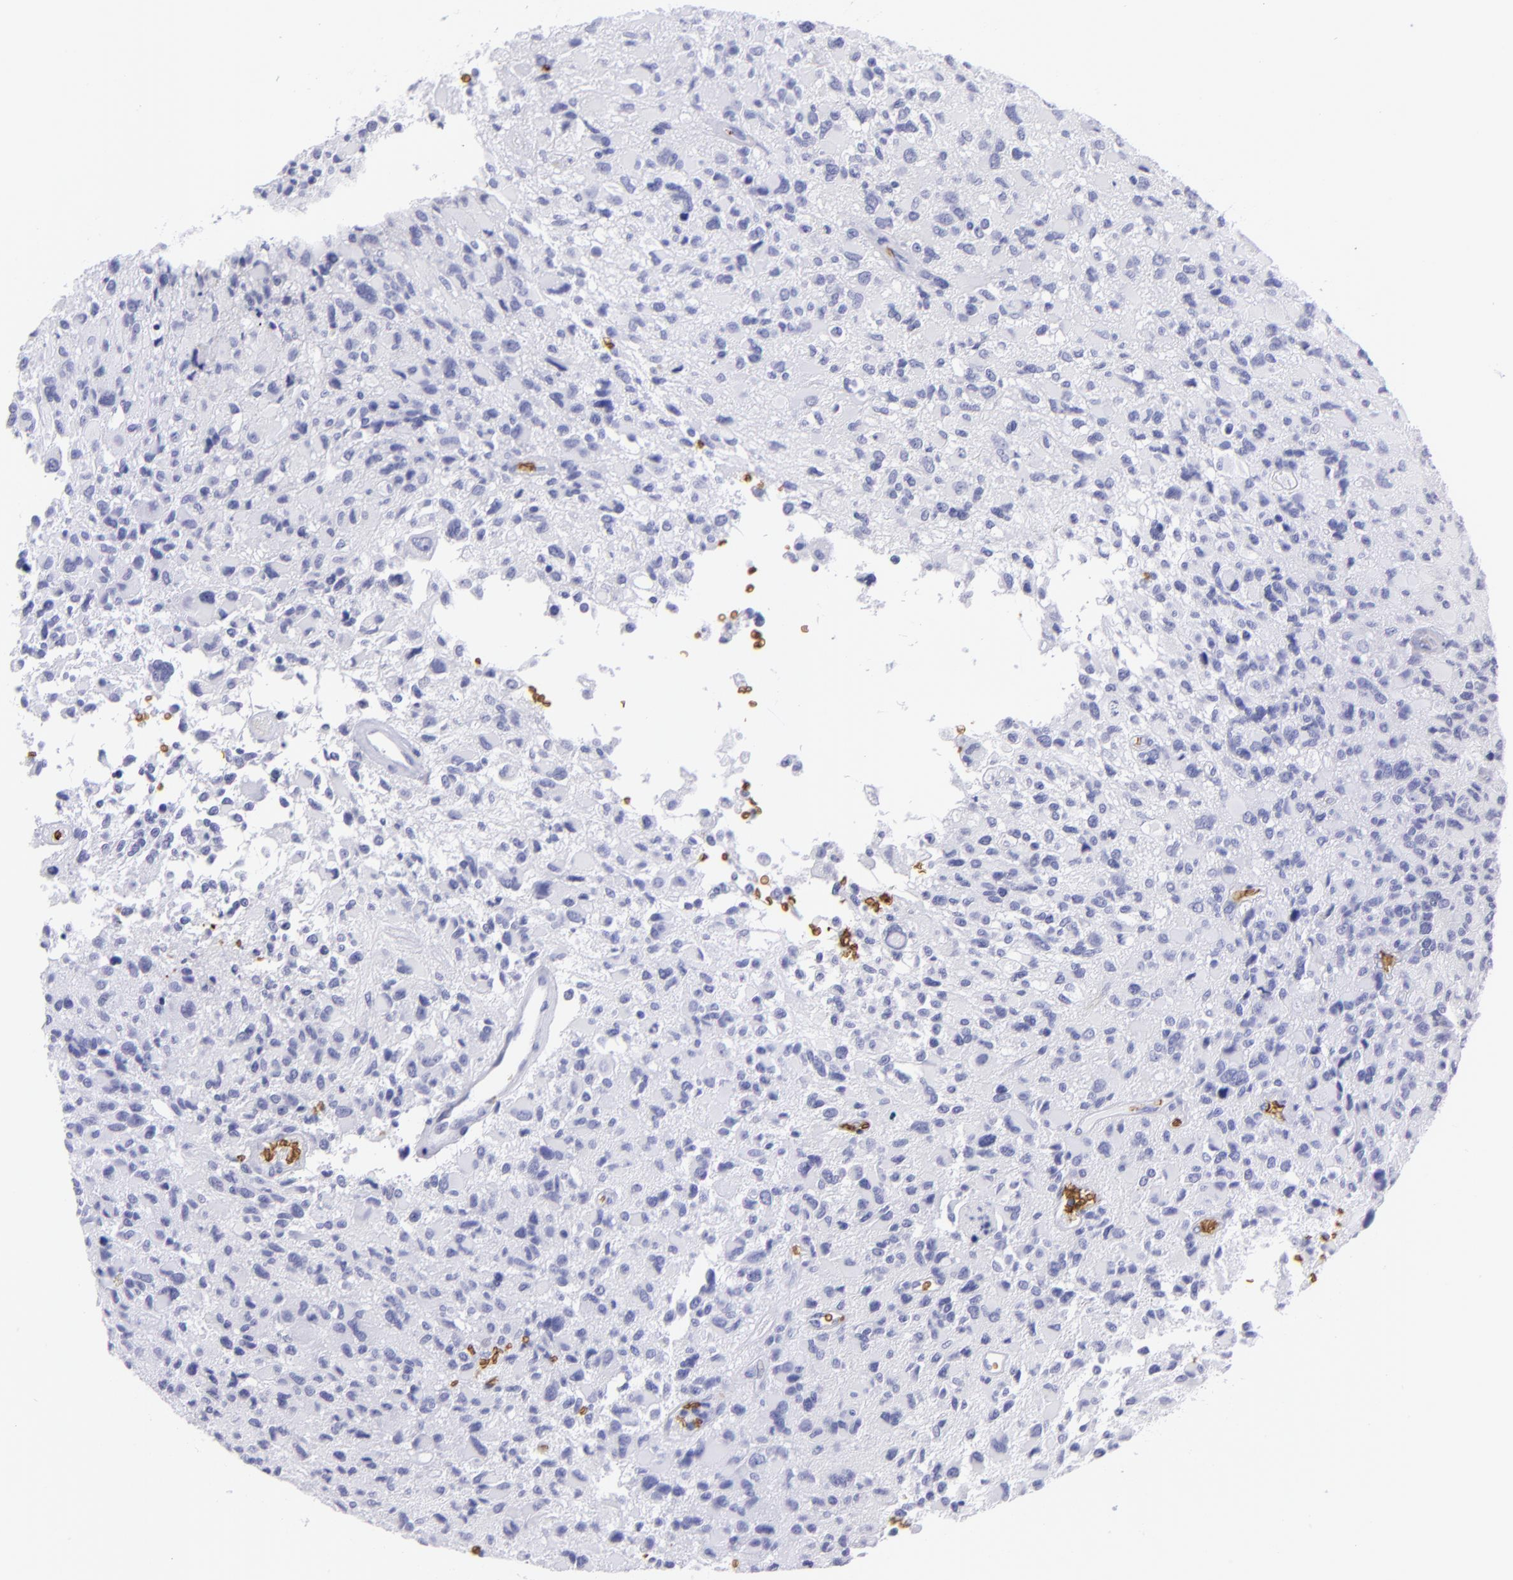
{"staining": {"intensity": "negative", "quantity": "none", "location": "none"}, "tissue": "glioma", "cell_type": "Tumor cells", "image_type": "cancer", "snomed": [{"axis": "morphology", "description": "Glioma, malignant, High grade"}, {"axis": "topography", "description": "Brain"}], "caption": "Immunohistochemical staining of human glioma displays no significant expression in tumor cells.", "gene": "GYPA", "patient": {"sex": "male", "age": 69}}